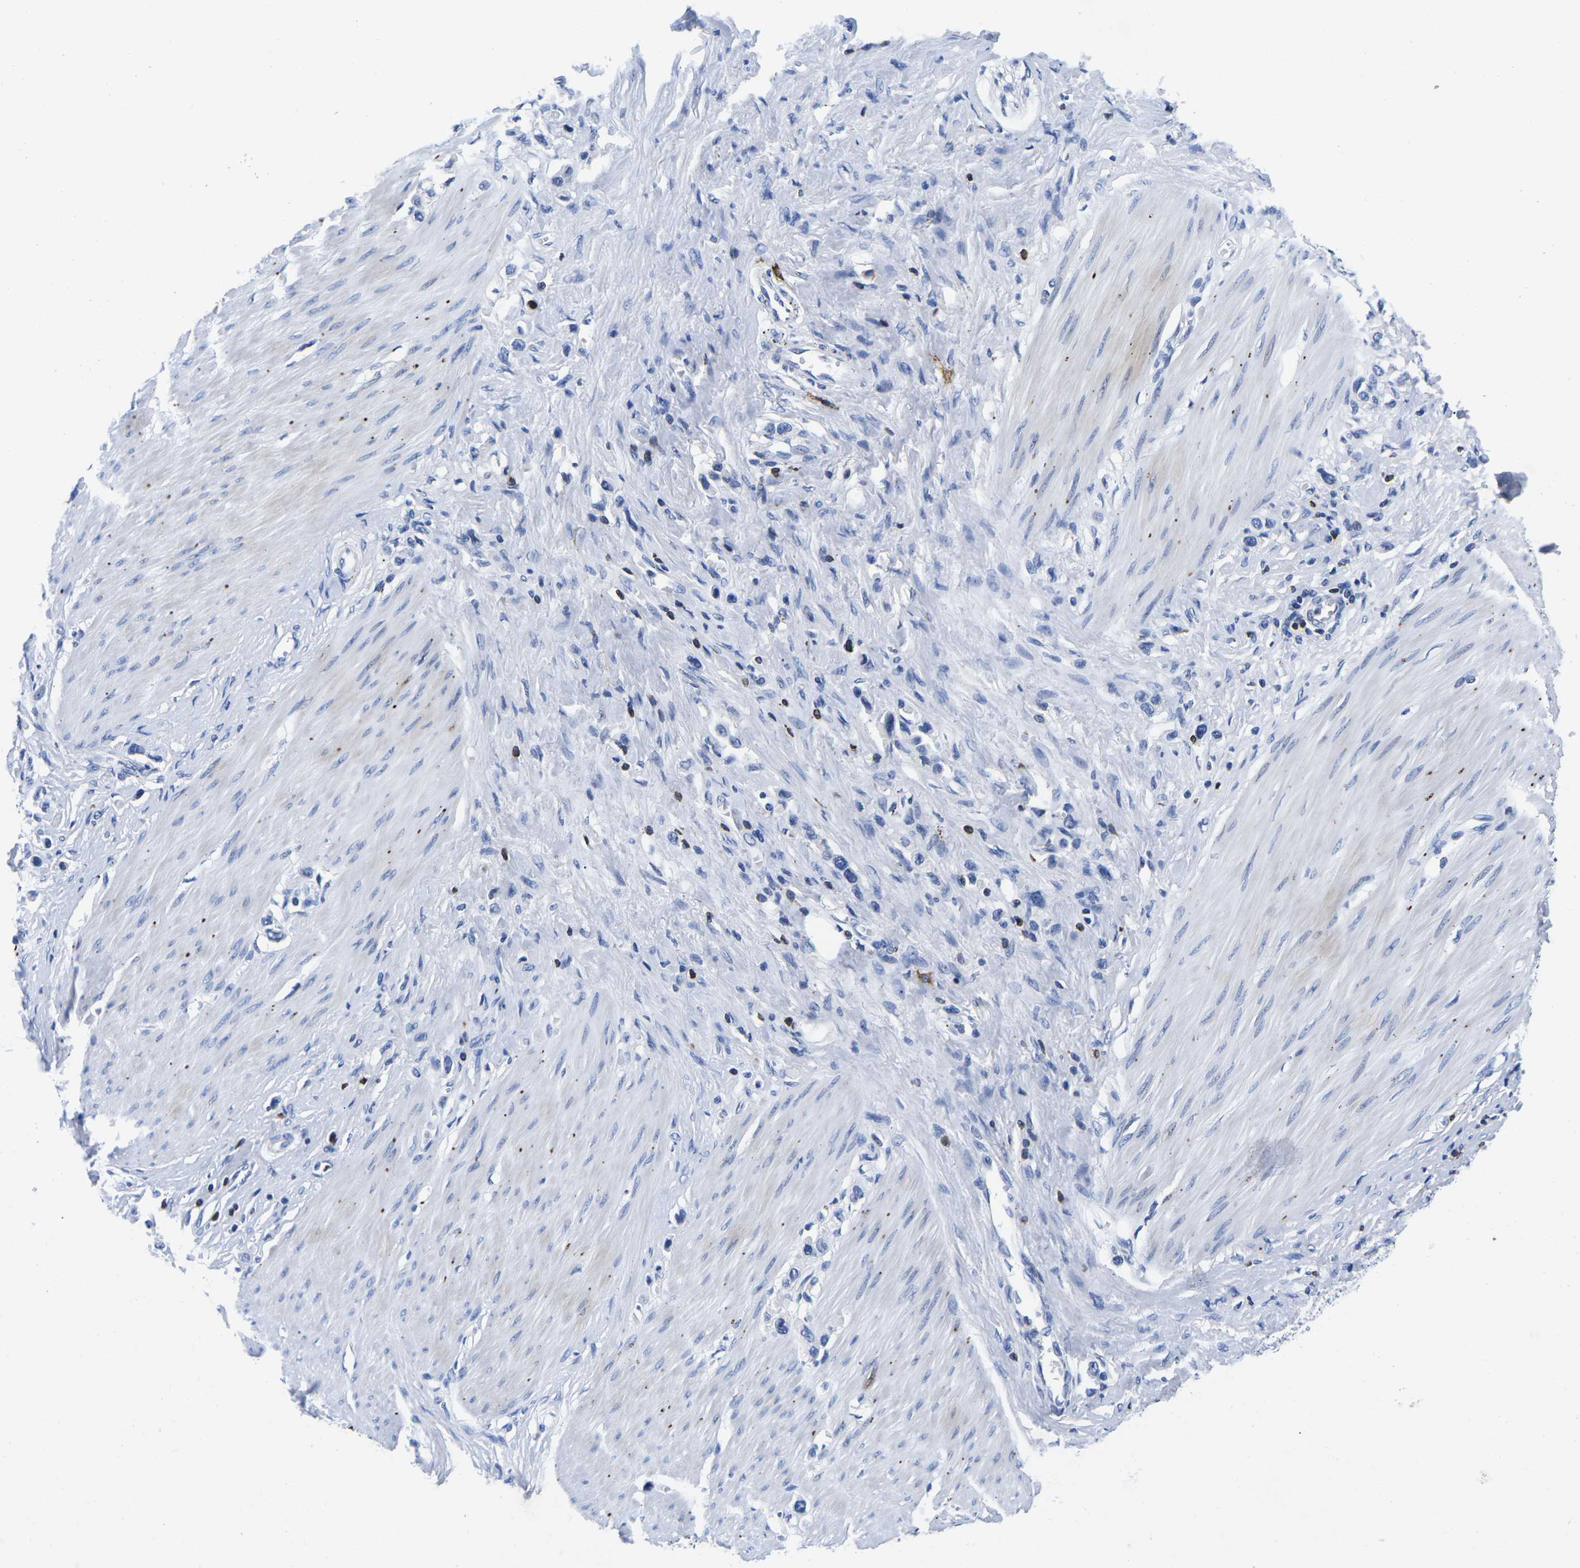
{"staining": {"intensity": "negative", "quantity": "none", "location": "none"}, "tissue": "stomach cancer", "cell_type": "Tumor cells", "image_type": "cancer", "snomed": [{"axis": "morphology", "description": "Adenocarcinoma, NOS"}, {"axis": "topography", "description": "Stomach"}], "caption": "DAB (3,3'-diaminobenzidine) immunohistochemical staining of stomach cancer shows no significant staining in tumor cells.", "gene": "CTSW", "patient": {"sex": "female", "age": 65}}